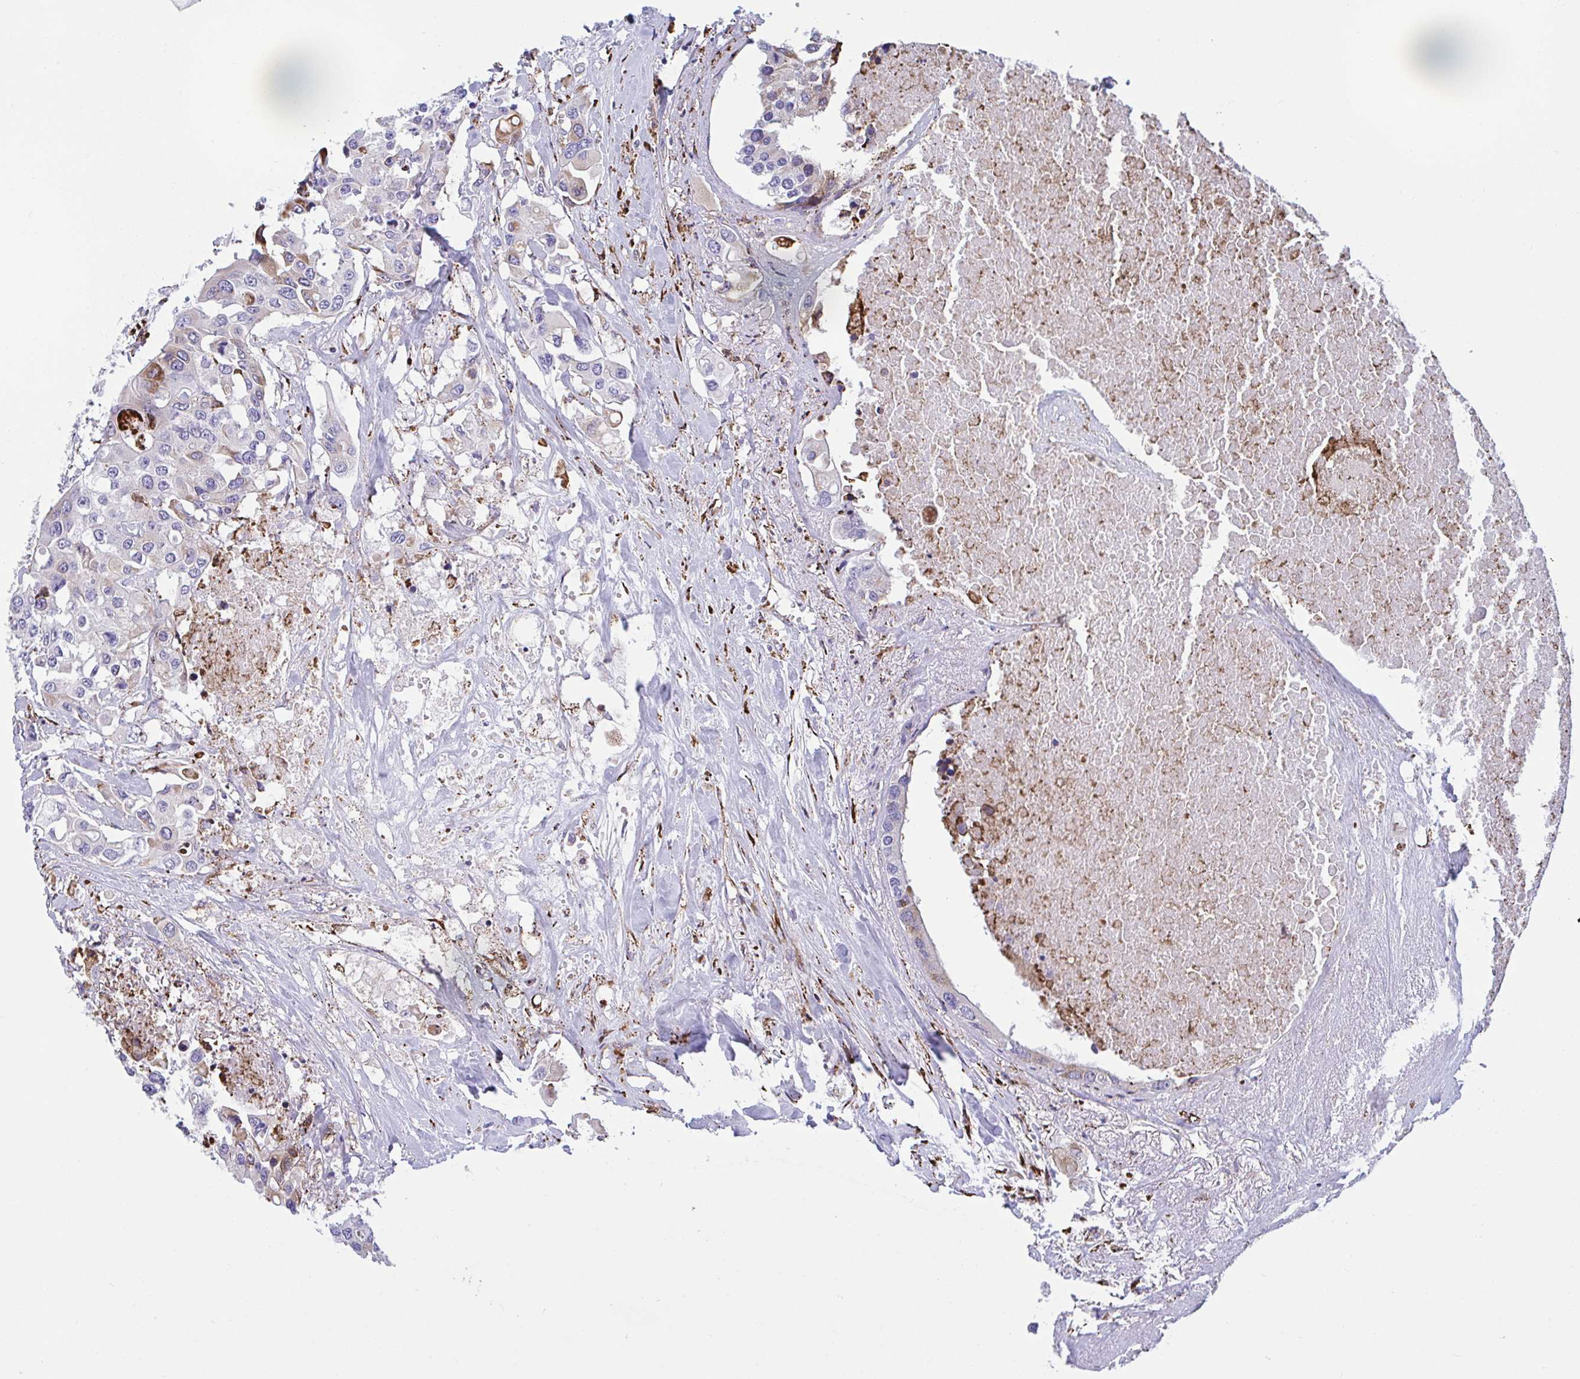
{"staining": {"intensity": "moderate", "quantity": "<25%", "location": "cytoplasmic/membranous"}, "tissue": "colorectal cancer", "cell_type": "Tumor cells", "image_type": "cancer", "snomed": [{"axis": "morphology", "description": "Adenocarcinoma, NOS"}, {"axis": "topography", "description": "Colon"}], "caption": "Immunohistochemistry (IHC) of human colorectal cancer (adenocarcinoma) displays low levels of moderate cytoplasmic/membranous expression in approximately <25% of tumor cells.", "gene": "PEAK3", "patient": {"sex": "male", "age": 77}}